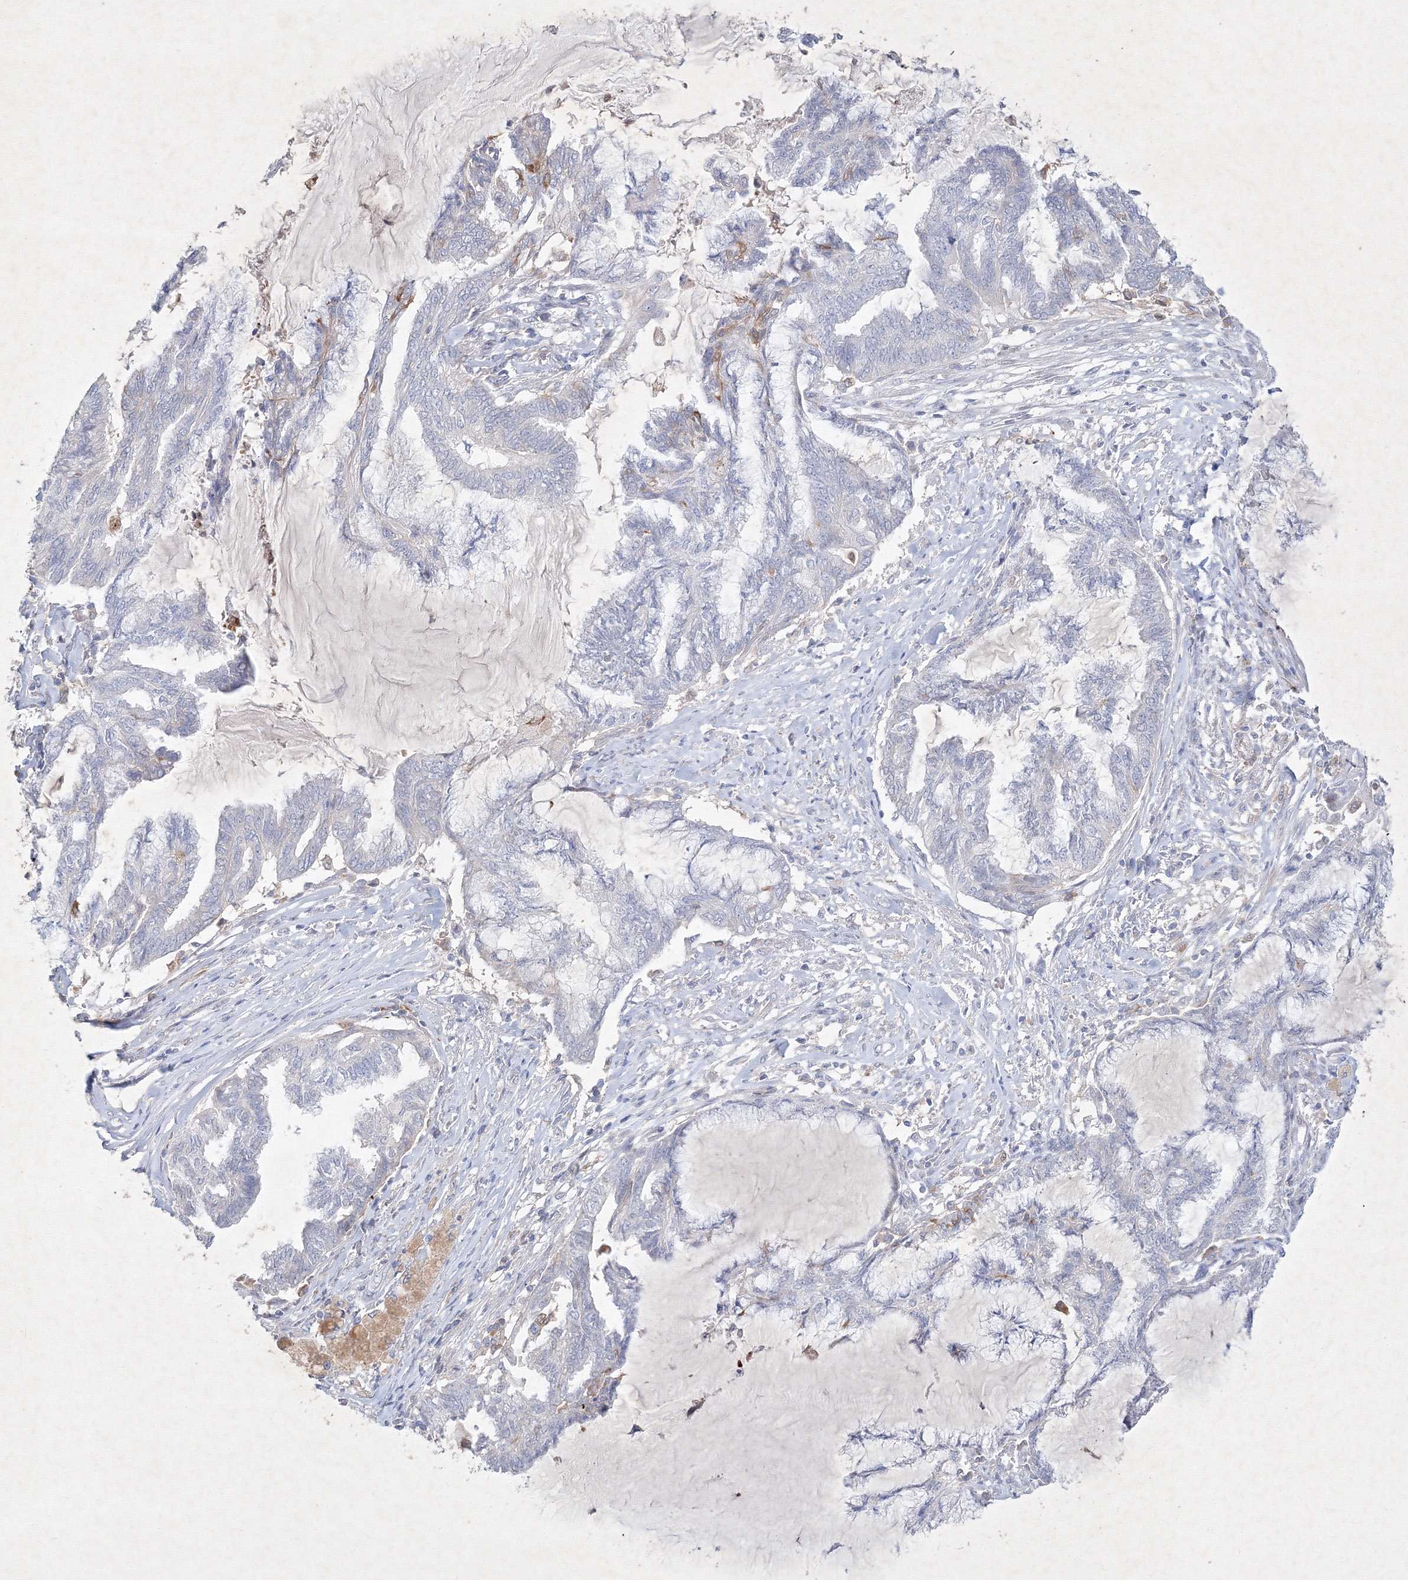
{"staining": {"intensity": "negative", "quantity": "none", "location": "none"}, "tissue": "endometrial cancer", "cell_type": "Tumor cells", "image_type": "cancer", "snomed": [{"axis": "morphology", "description": "Adenocarcinoma, NOS"}, {"axis": "topography", "description": "Endometrium"}], "caption": "Immunohistochemical staining of endometrial cancer (adenocarcinoma) displays no significant staining in tumor cells. (Brightfield microscopy of DAB immunohistochemistry (IHC) at high magnification).", "gene": "CXXC4", "patient": {"sex": "female", "age": 86}}